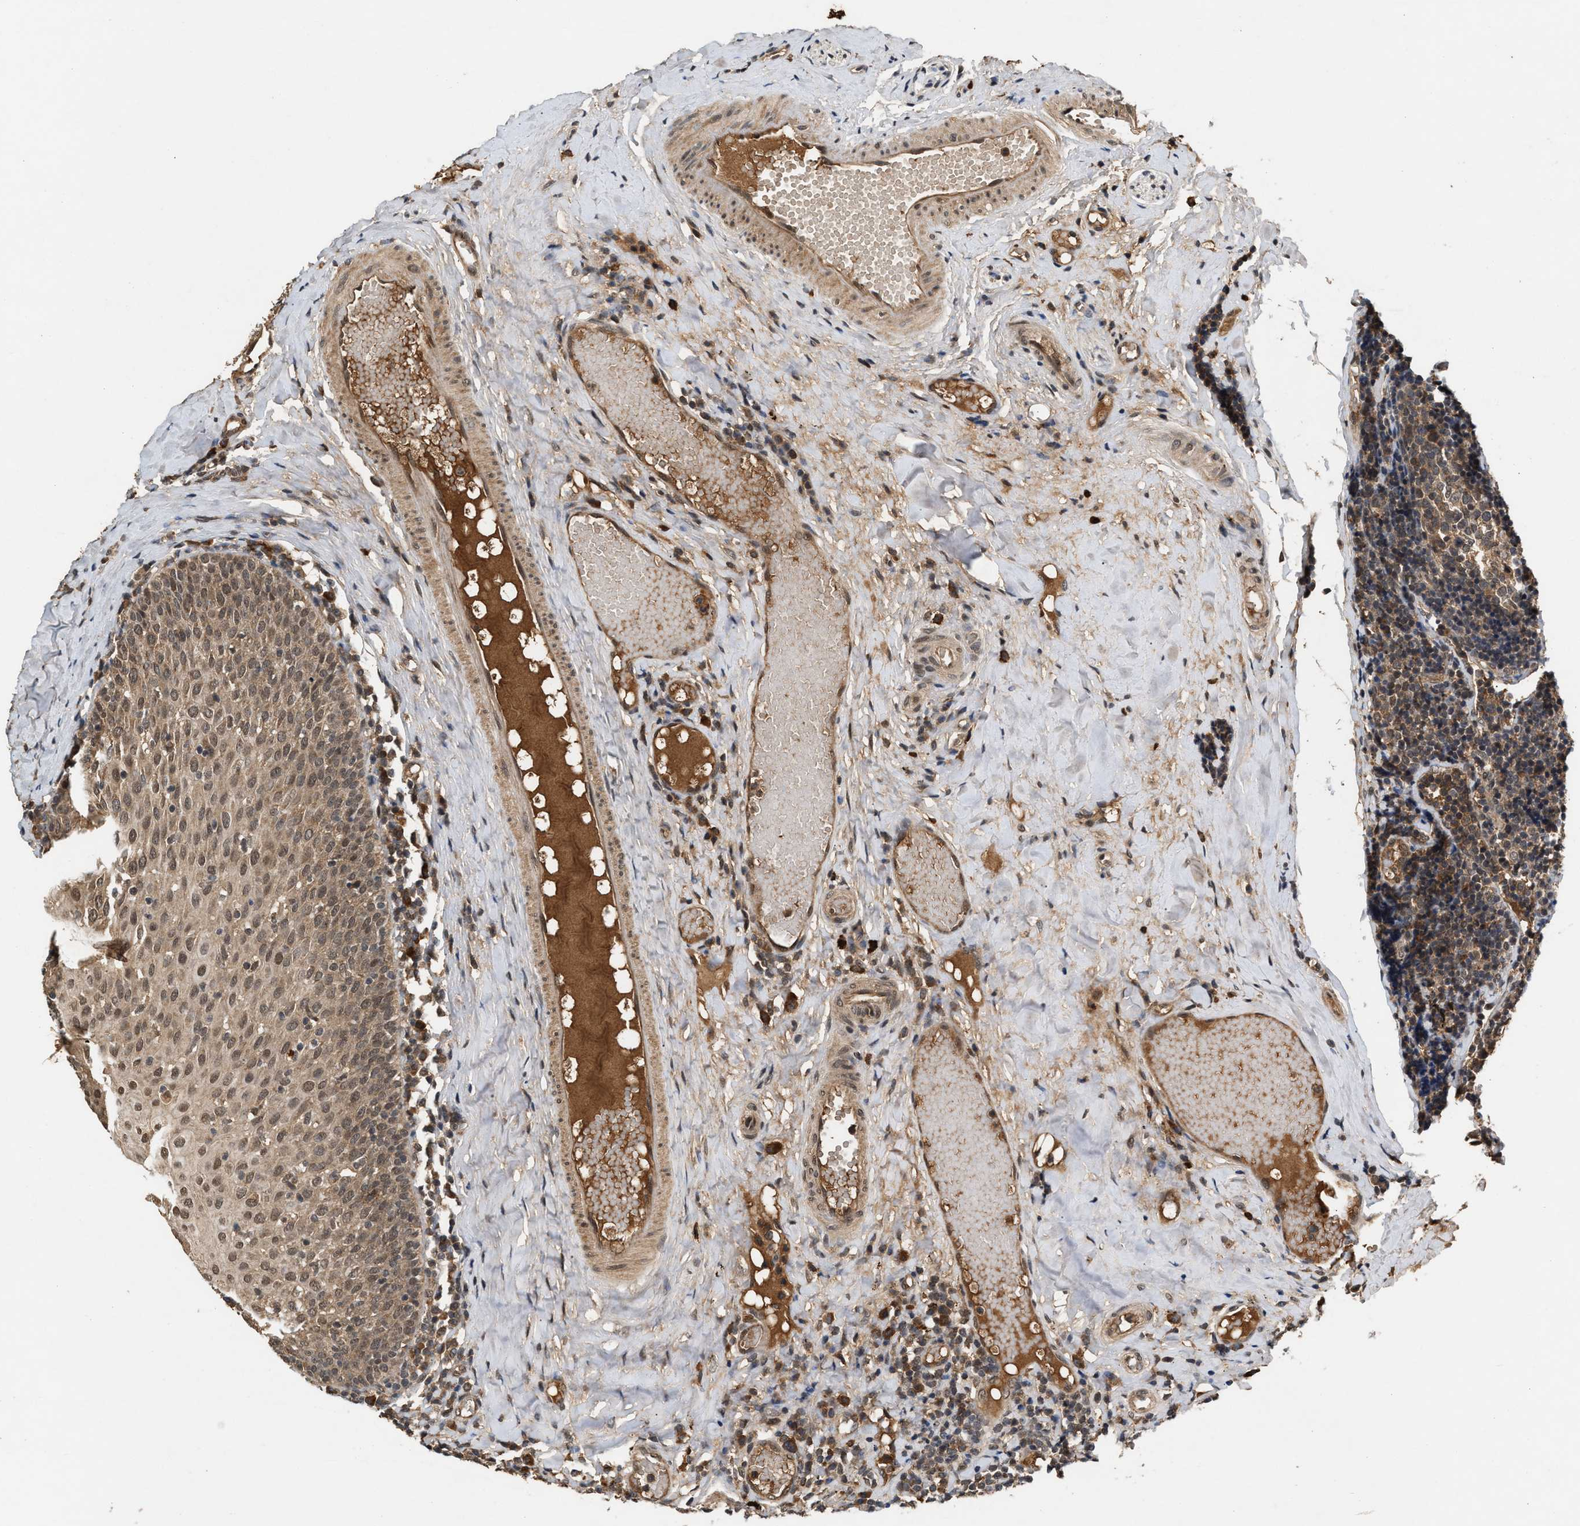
{"staining": {"intensity": "moderate", "quantity": ">75%", "location": "cytoplasmic/membranous"}, "tissue": "tonsil", "cell_type": "Germinal center cells", "image_type": "normal", "snomed": [{"axis": "morphology", "description": "Normal tissue, NOS"}, {"axis": "topography", "description": "Tonsil"}], "caption": "Germinal center cells demonstrate medium levels of moderate cytoplasmic/membranous positivity in approximately >75% of cells in unremarkable human tonsil.", "gene": "RUSC2", "patient": {"sex": "female", "age": 19}}